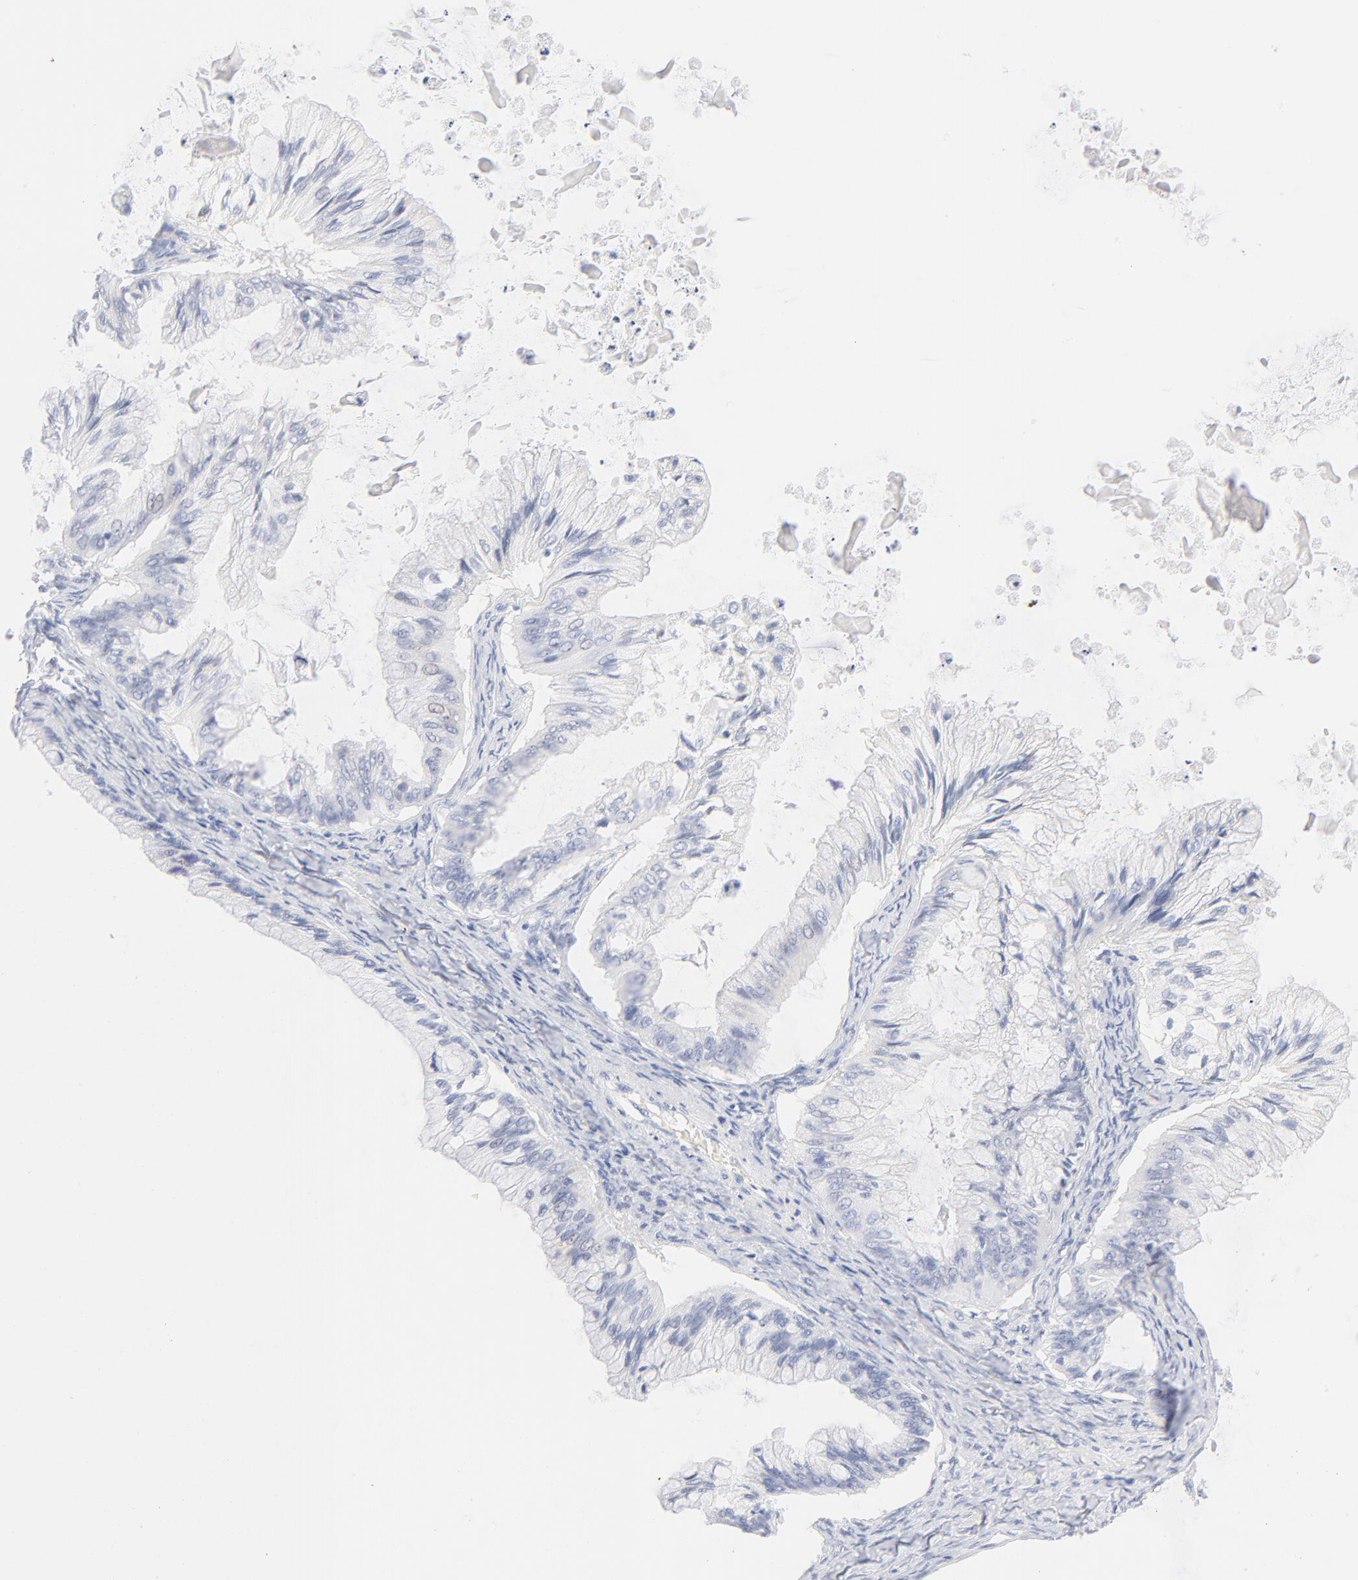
{"staining": {"intensity": "negative", "quantity": "none", "location": "none"}, "tissue": "ovarian cancer", "cell_type": "Tumor cells", "image_type": "cancer", "snomed": [{"axis": "morphology", "description": "Cystadenocarcinoma, mucinous, NOS"}, {"axis": "topography", "description": "Ovary"}], "caption": "Ovarian cancer was stained to show a protein in brown. There is no significant staining in tumor cells. Brightfield microscopy of immunohistochemistry stained with DAB (3,3'-diaminobenzidine) (brown) and hematoxylin (blue), captured at high magnification.", "gene": "ONECUT1", "patient": {"sex": "female", "age": 57}}